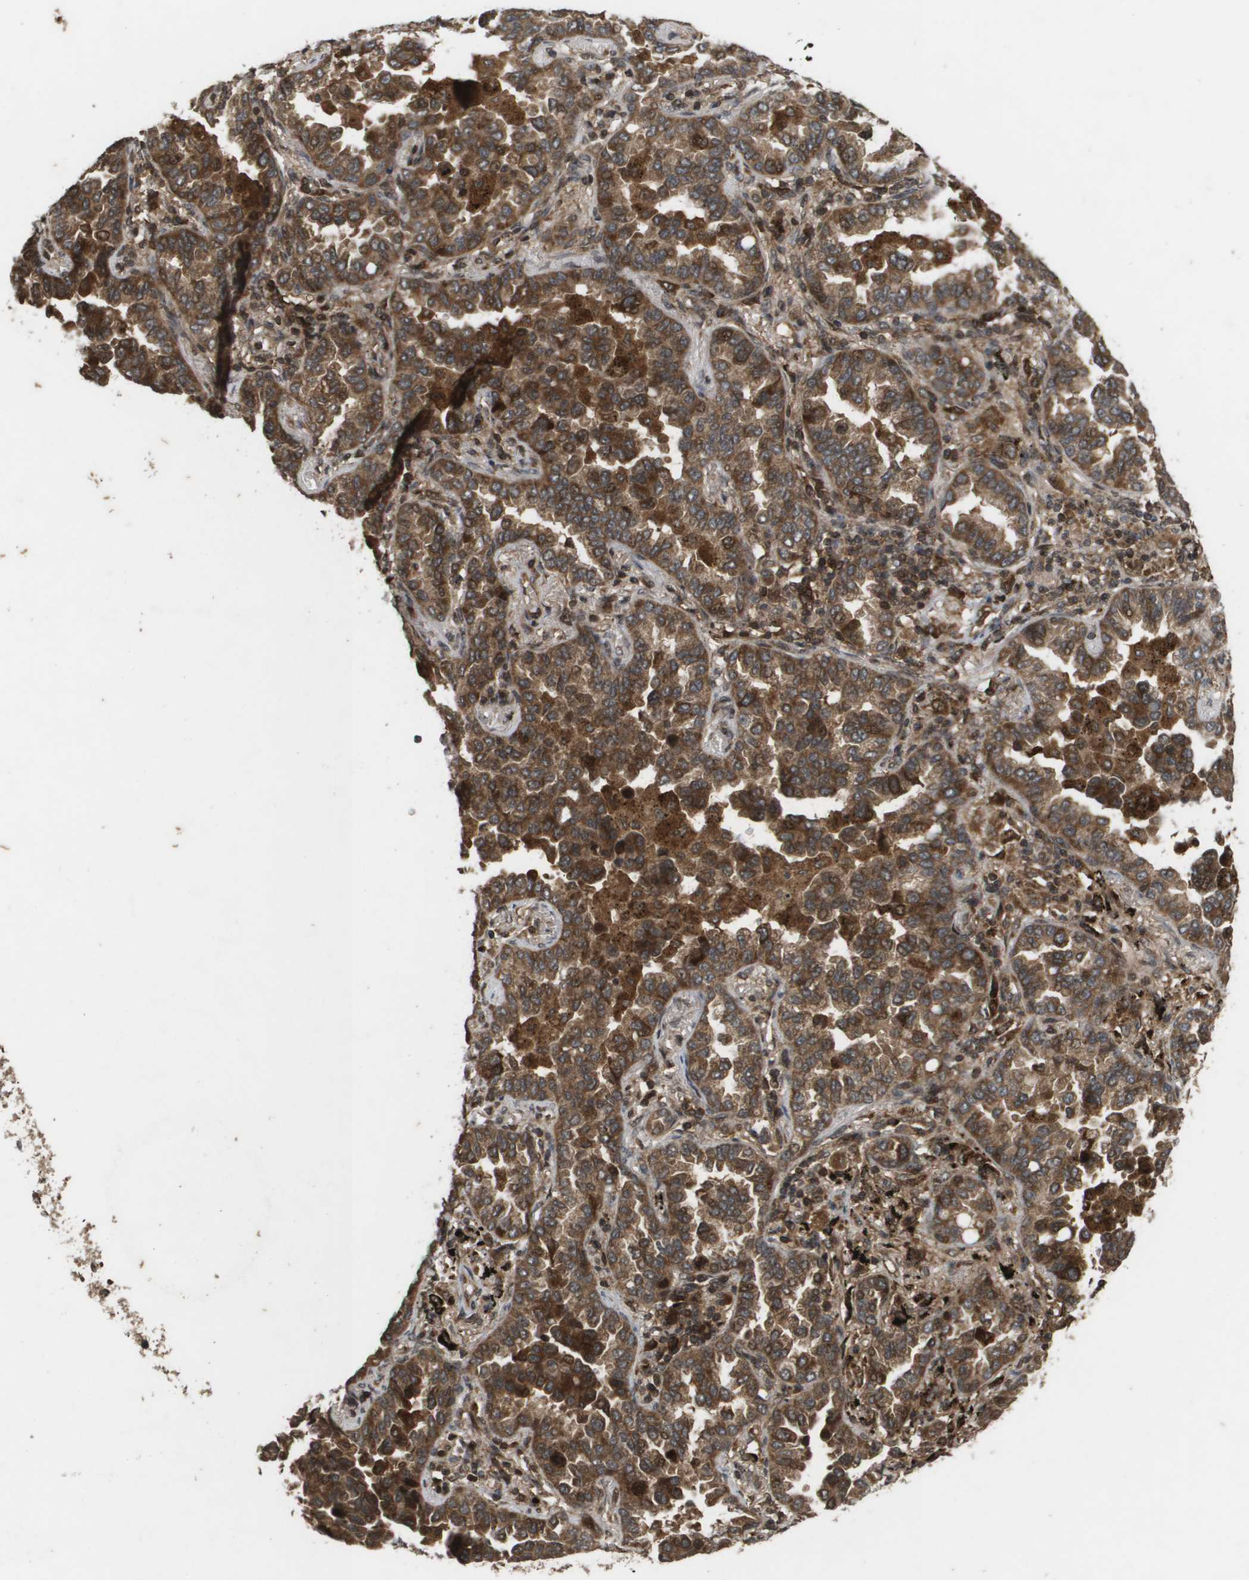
{"staining": {"intensity": "strong", "quantity": ">75%", "location": "cytoplasmic/membranous,nuclear"}, "tissue": "lung cancer", "cell_type": "Tumor cells", "image_type": "cancer", "snomed": [{"axis": "morphology", "description": "Normal tissue, NOS"}, {"axis": "morphology", "description": "Adenocarcinoma, NOS"}, {"axis": "topography", "description": "Lung"}], "caption": "A high-resolution histopathology image shows immunohistochemistry (IHC) staining of adenocarcinoma (lung), which exhibits strong cytoplasmic/membranous and nuclear staining in about >75% of tumor cells.", "gene": "KIF11", "patient": {"sex": "male", "age": 59}}